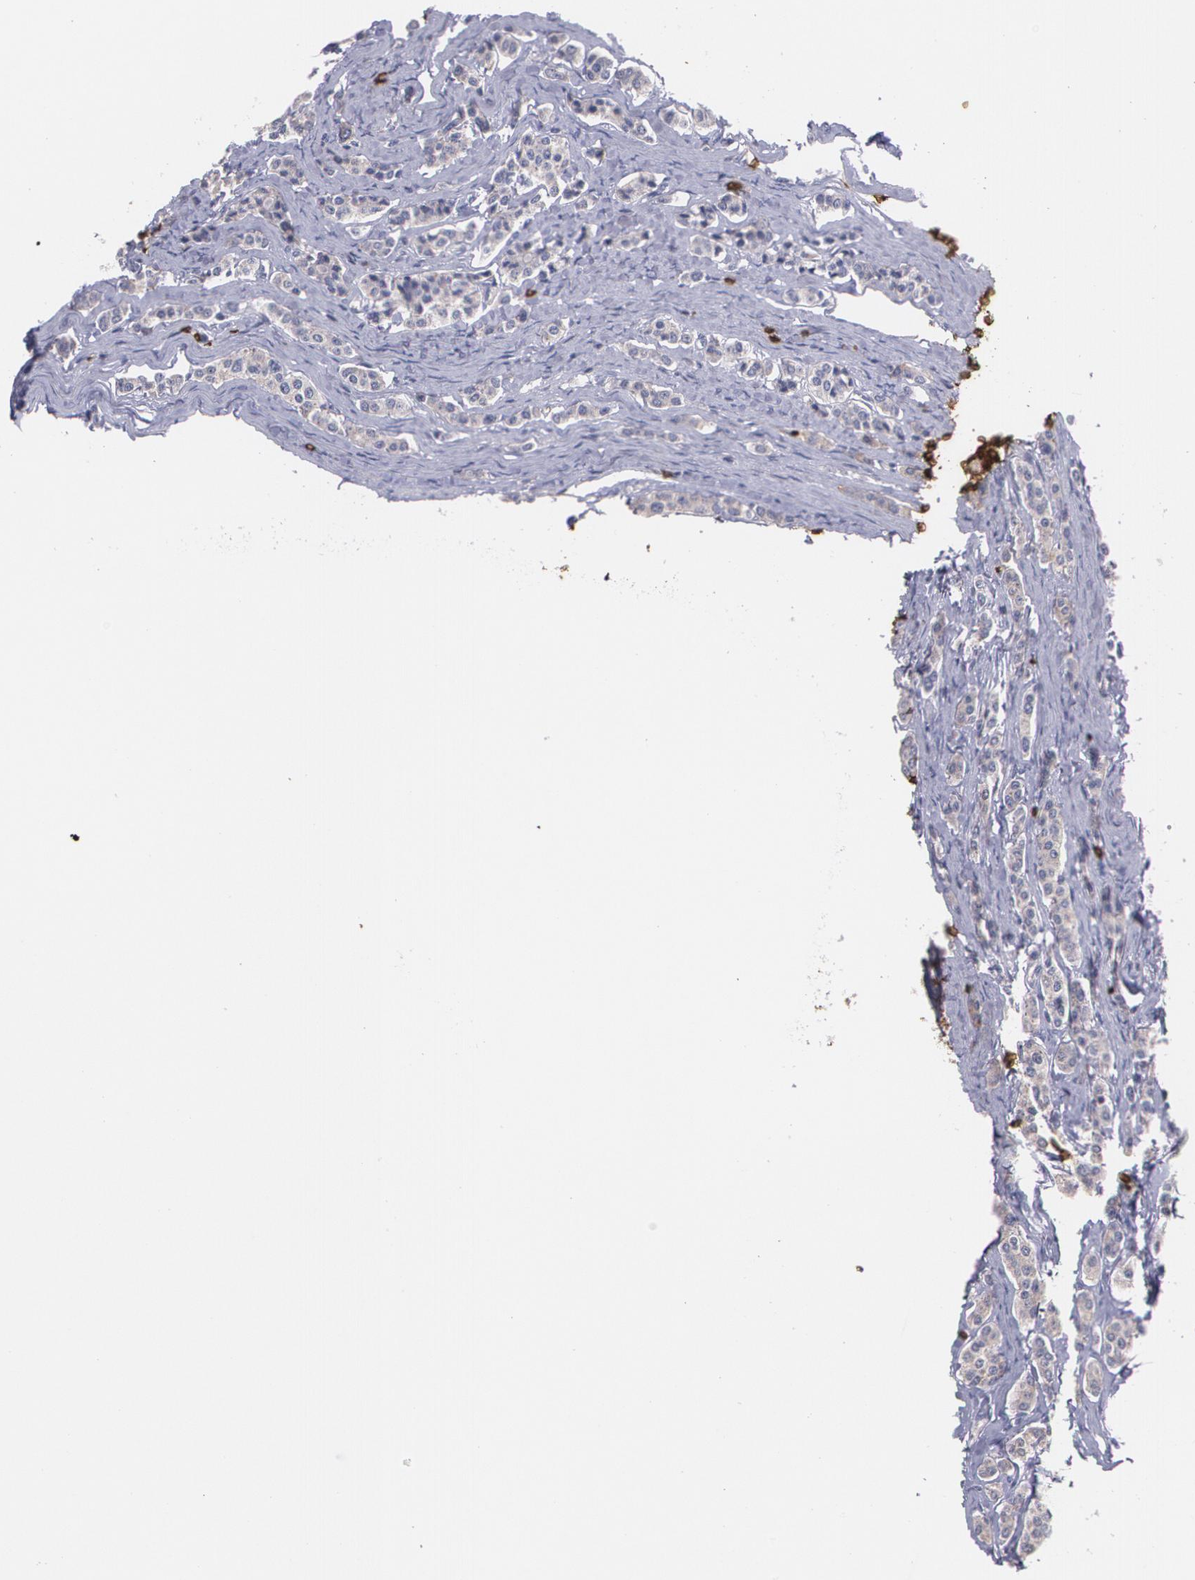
{"staining": {"intensity": "weak", "quantity": ">75%", "location": "cytoplasmic/membranous"}, "tissue": "carcinoid", "cell_type": "Tumor cells", "image_type": "cancer", "snomed": [{"axis": "morphology", "description": "Carcinoid, malignant, NOS"}, {"axis": "topography", "description": "Small intestine"}], "caption": "Carcinoid tissue reveals weak cytoplasmic/membranous positivity in about >75% of tumor cells", "gene": "SLC2A1", "patient": {"sex": "male", "age": 63}}